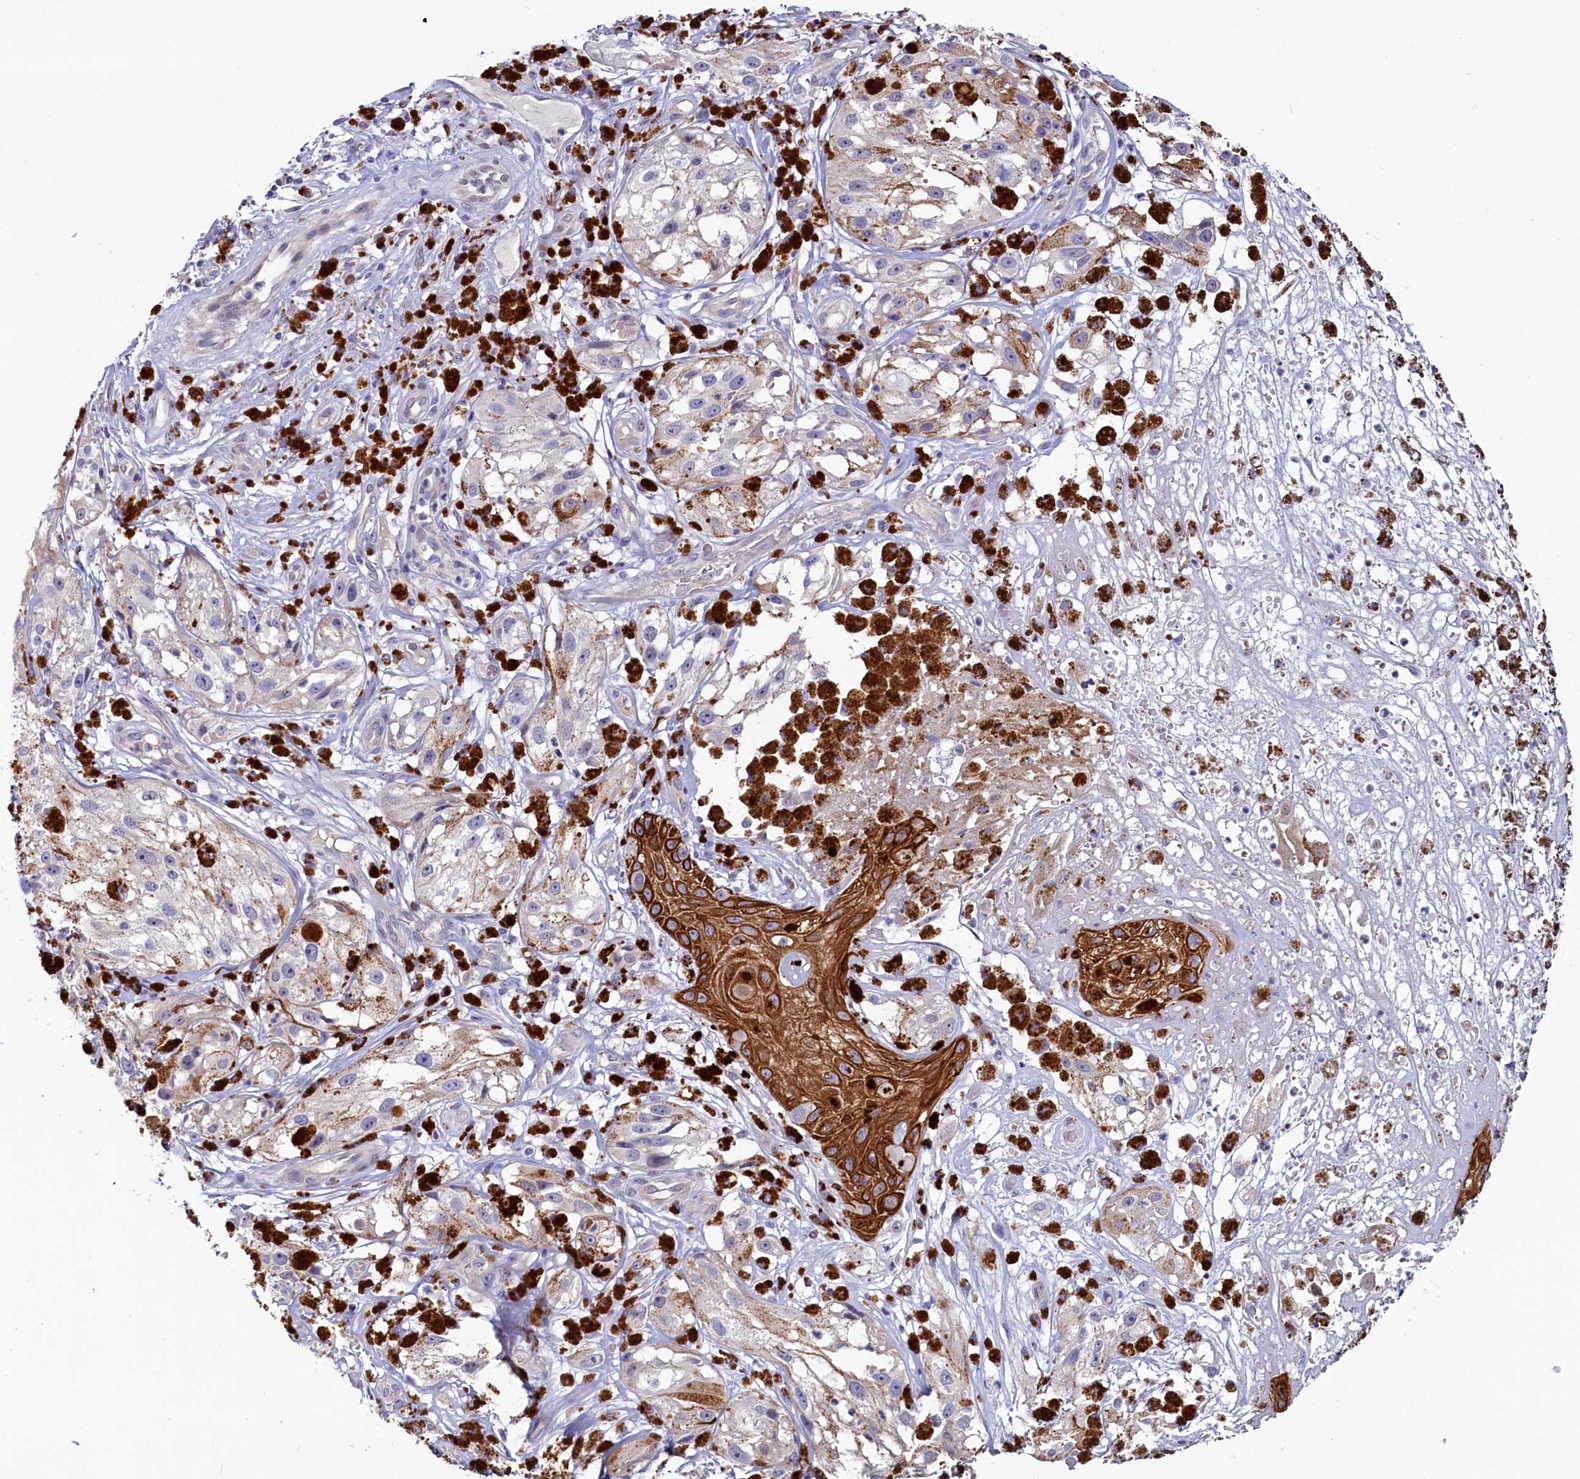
{"staining": {"intensity": "negative", "quantity": "none", "location": "none"}, "tissue": "melanoma", "cell_type": "Tumor cells", "image_type": "cancer", "snomed": [{"axis": "morphology", "description": "Malignant melanoma, NOS"}, {"axis": "topography", "description": "Skin"}], "caption": "High power microscopy image of an IHC histopathology image of melanoma, revealing no significant staining in tumor cells.", "gene": "ASTE1", "patient": {"sex": "male", "age": 88}}